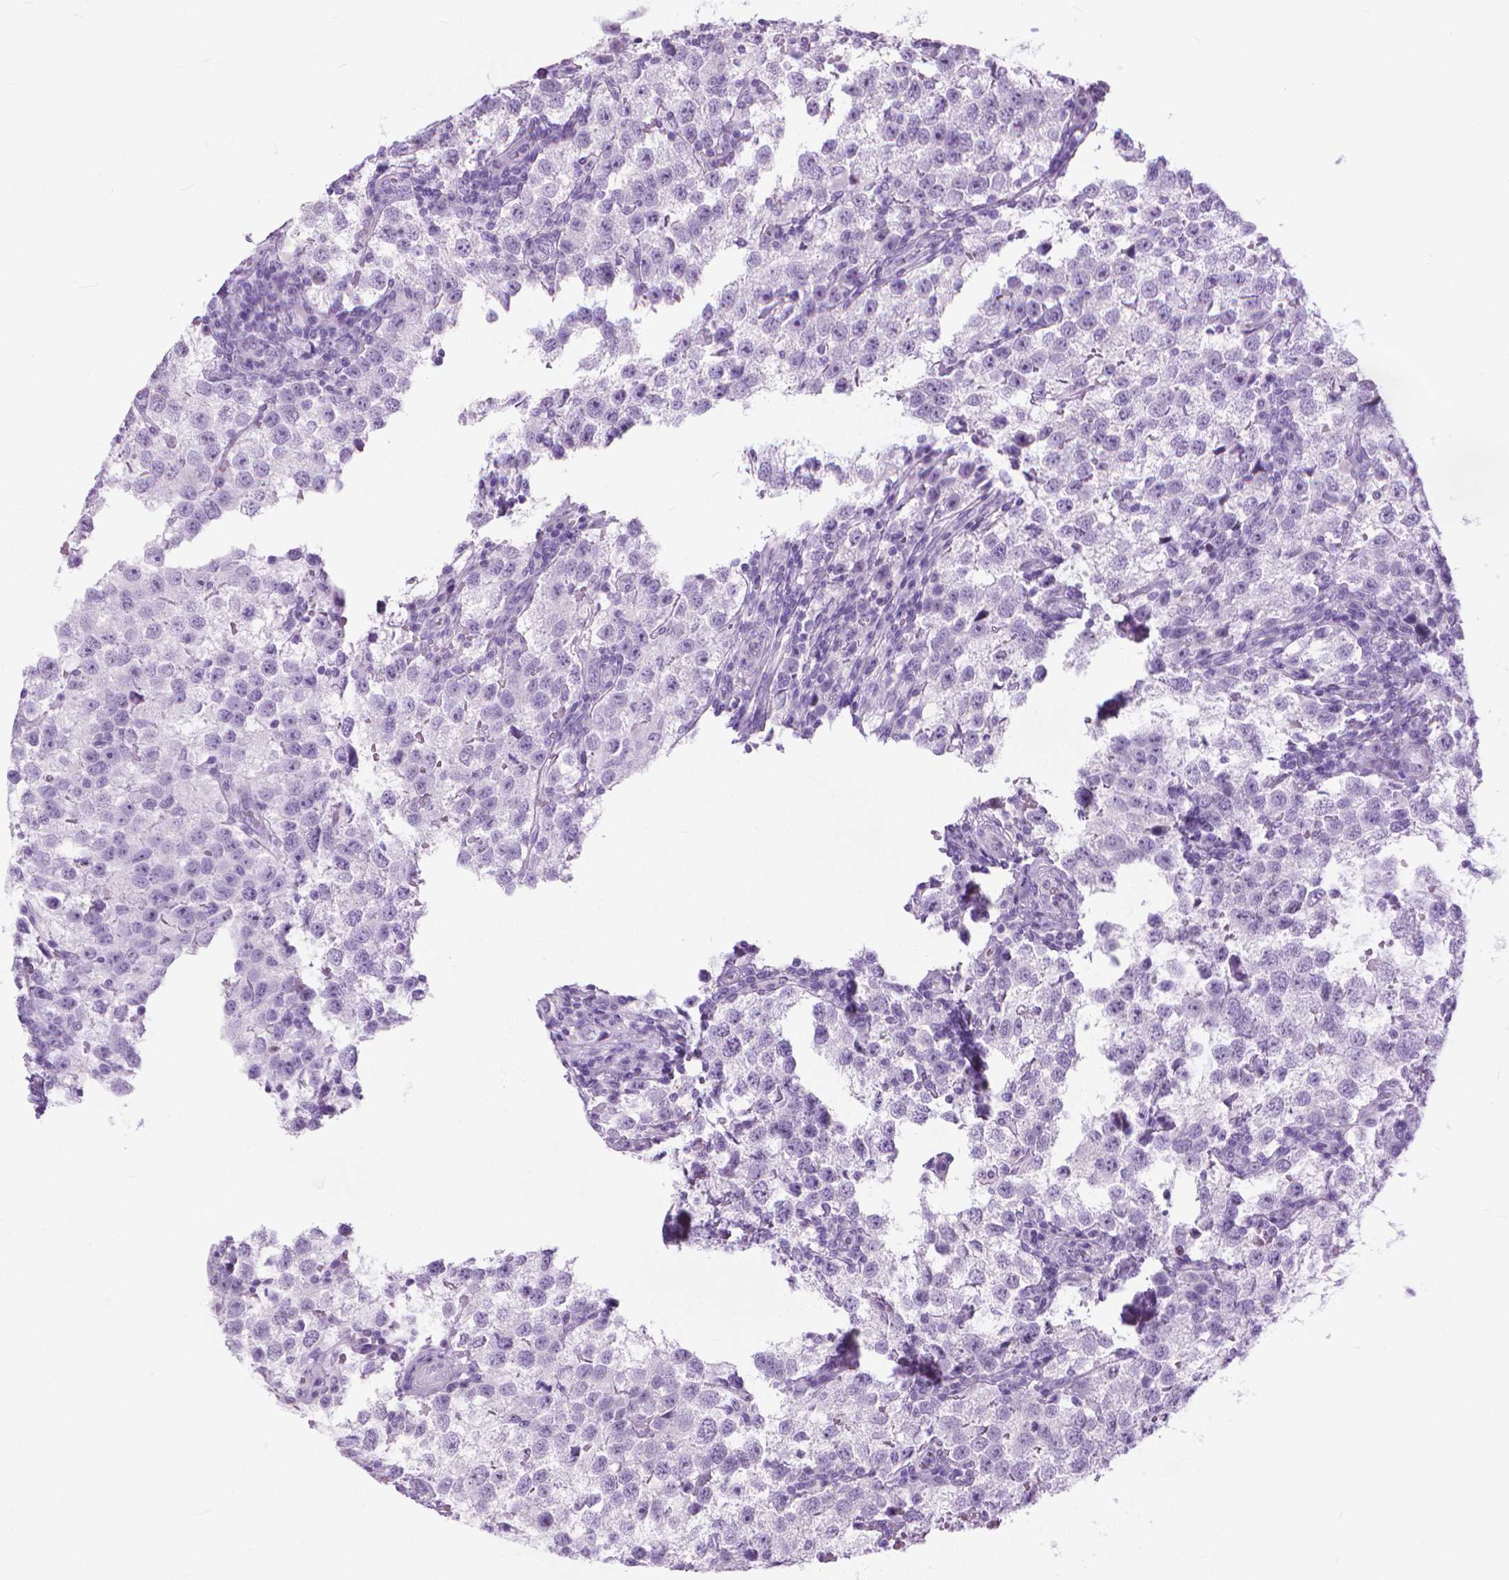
{"staining": {"intensity": "negative", "quantity": "none", "location": "none"}, "tissue": "testis cancer", "cell_type": "Tumor cells", "image_type": "cancer", "snomed": [{"axis": "morphology", "description": "Seminoma, NOS"}, {"axis": "topography", "description": "Testis"}], "caption": "Human testis seminoma stained for a protein using immunohistochemistry reveals no staining in tumor cells.", "gene": "HTR2B", "patient": {"sex": "male", "age": 37}}